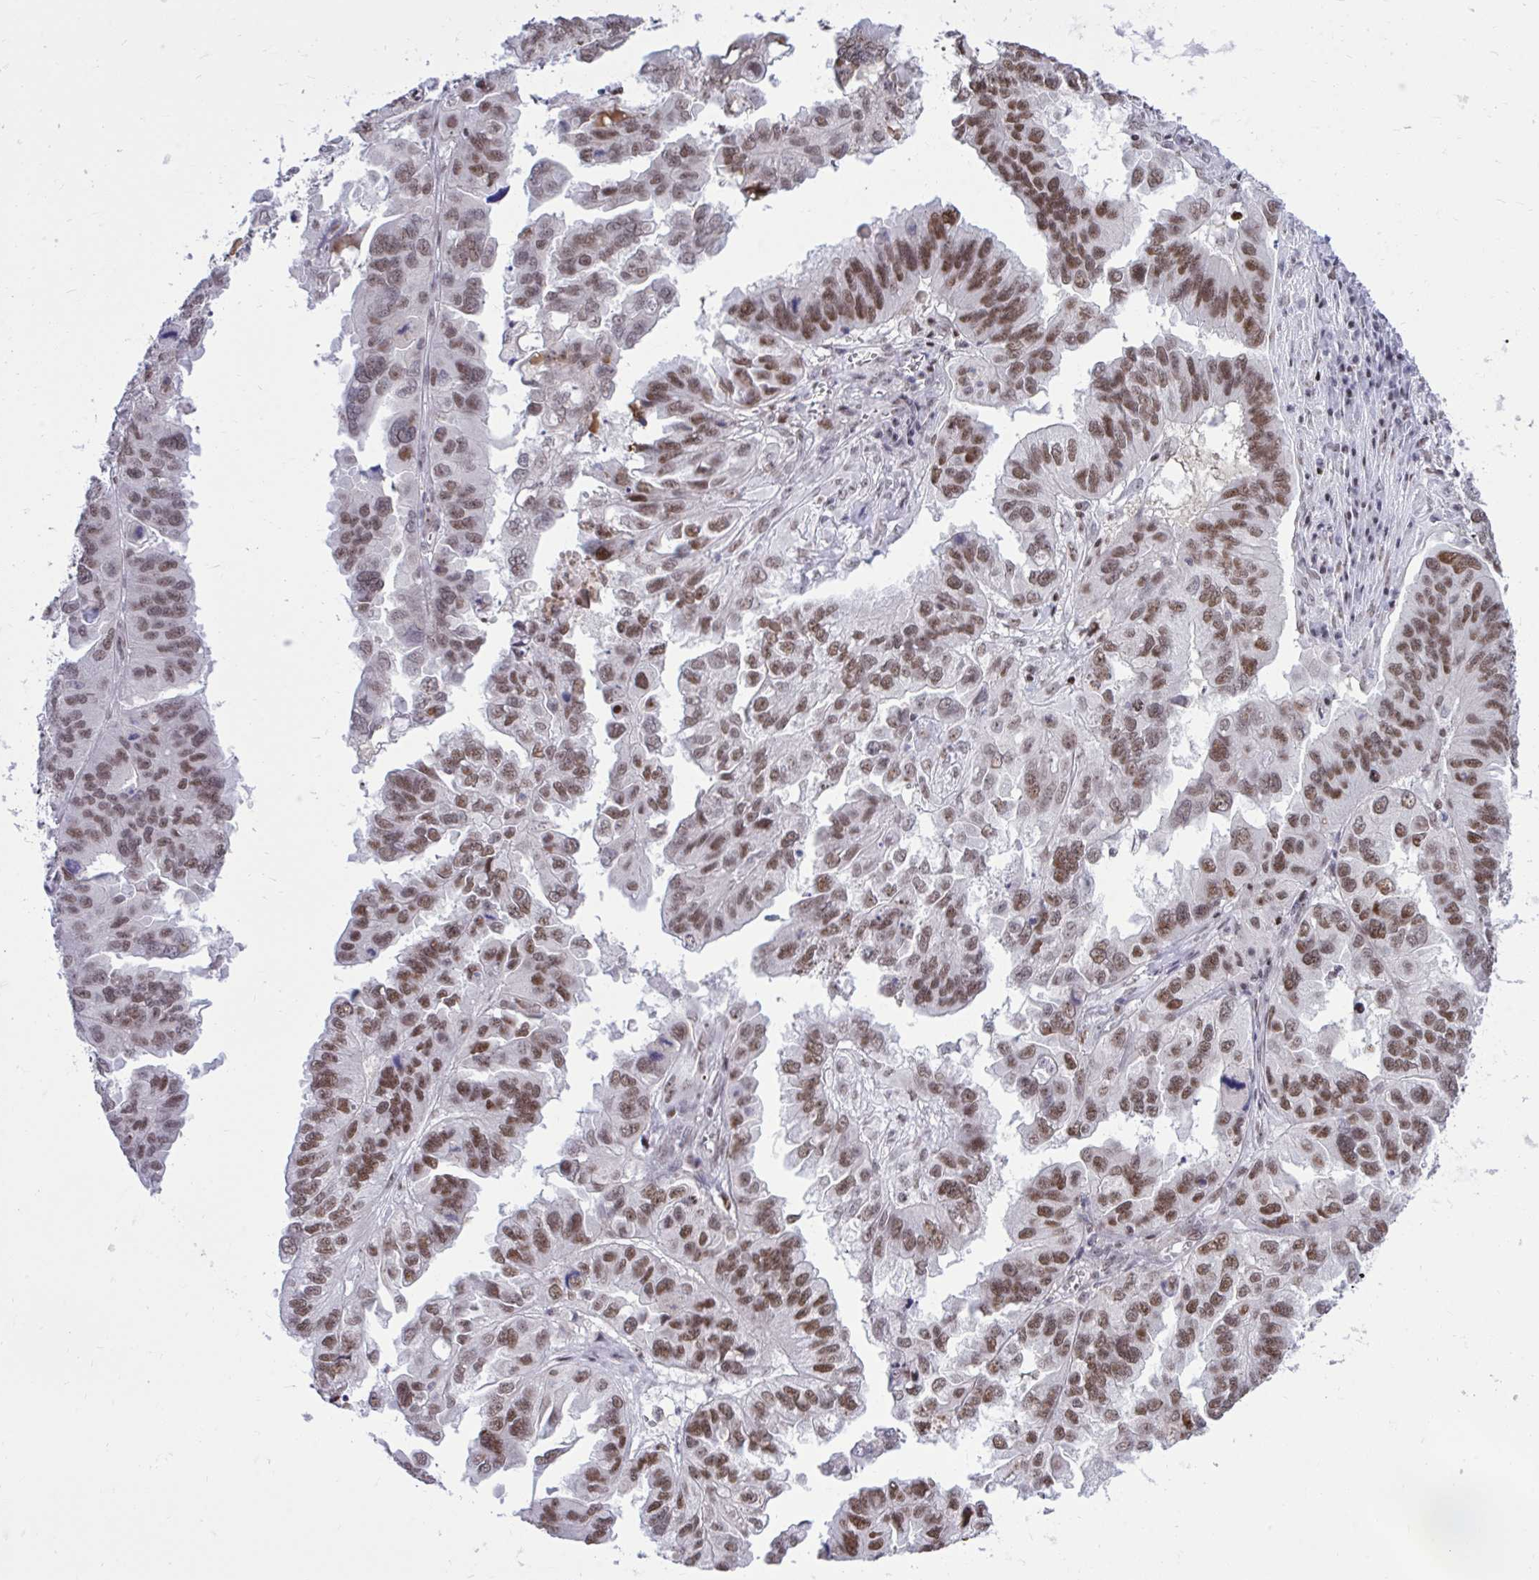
{"staining": {"intensity": "moderate", "quantity": ">75%", "location": "nuclear"}, "tissue": "ovarian cancer", "cell_type": "Tumor cells", "image_type": "cancer", "snomed": [{"axis": "morphology", "description": "Cystadenocarcinoma, serous, NOS"}, {"axis": "topography", "description": "Ovary"}], "caption": "Serous cystadenocarcinoma (ovarian) stained for a protein reveals moderate nuclear positivity in tumor cells.", "gene": "C14orf39", "patient": {"sex": "female", "age": 79}}